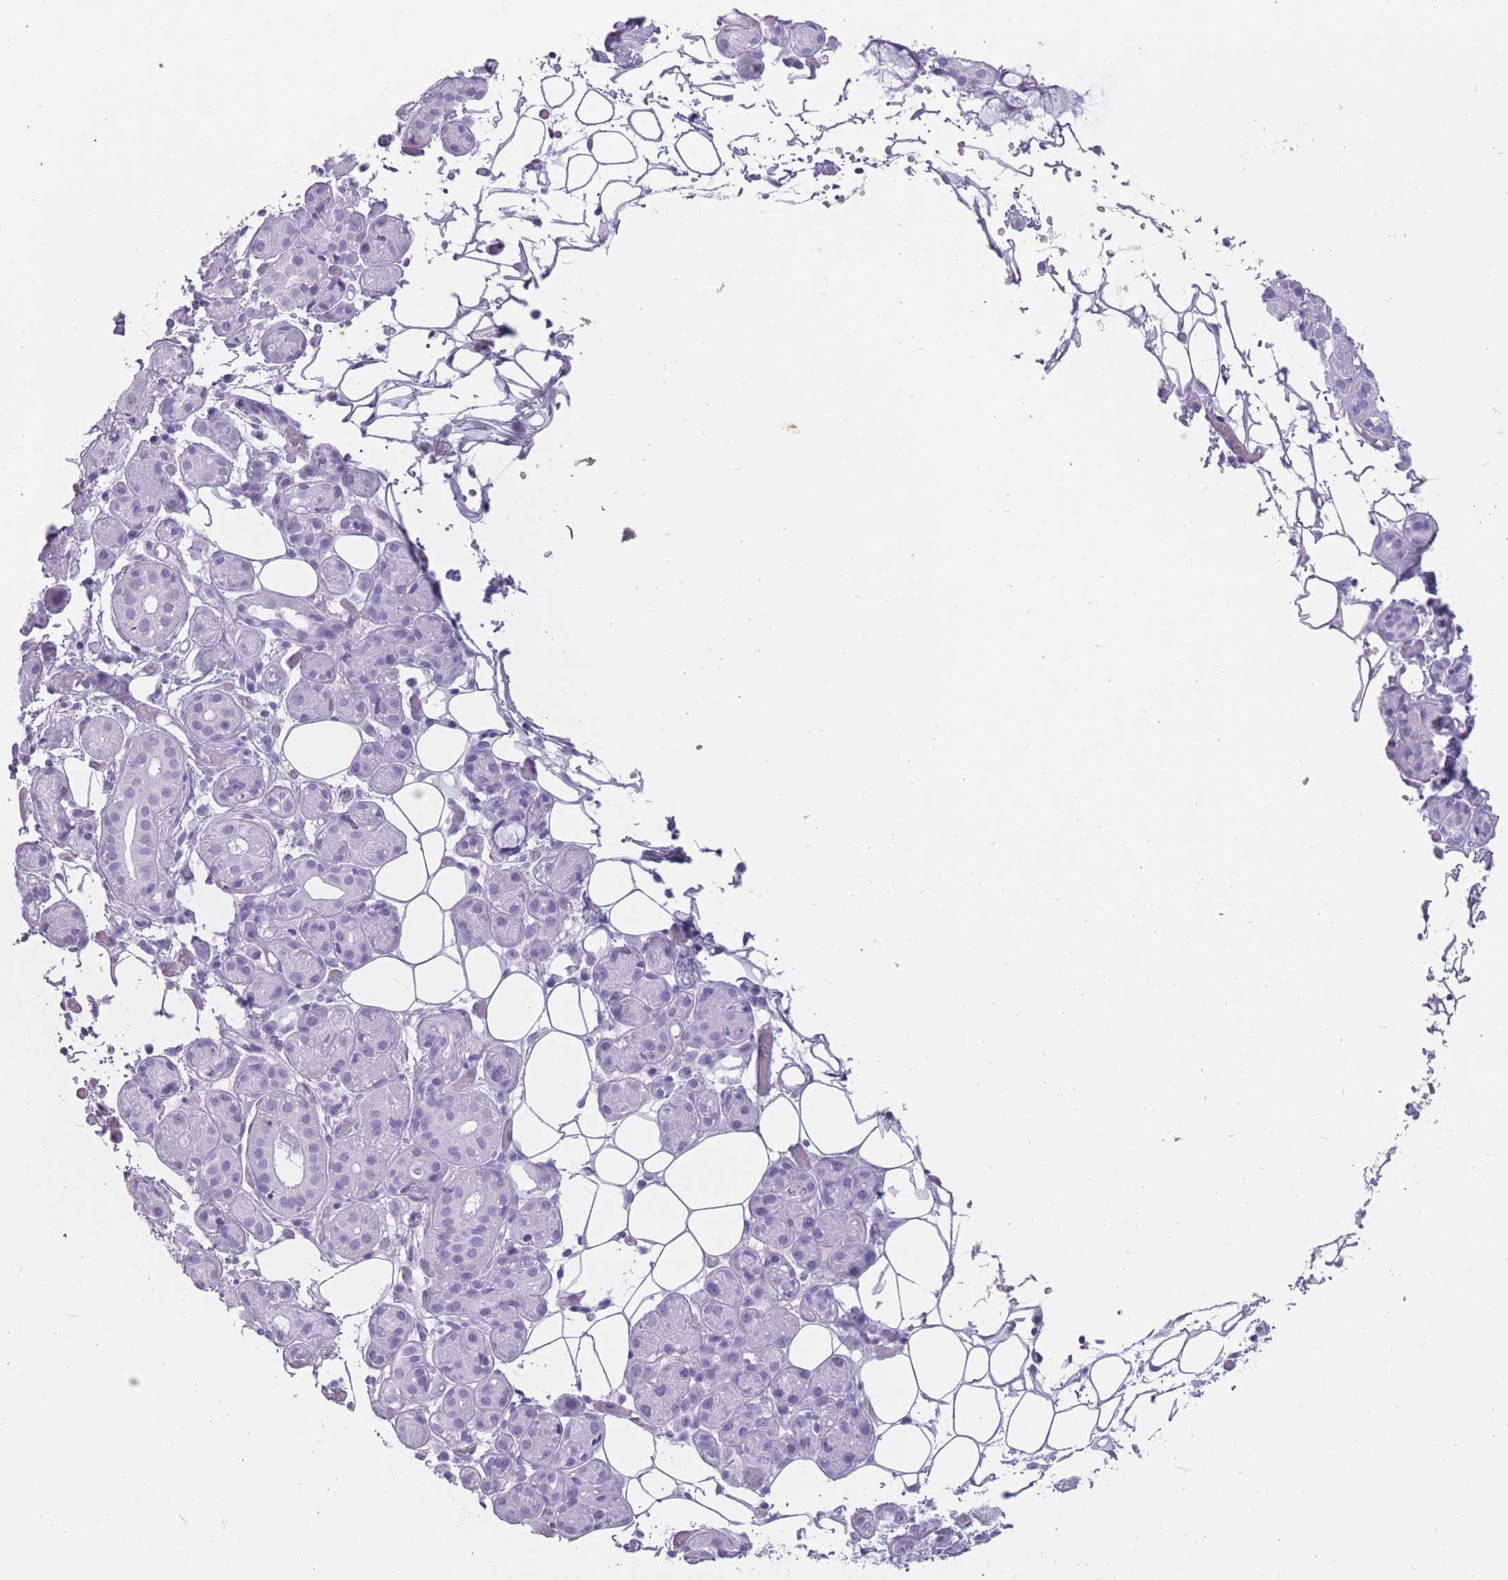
{"staining": {"intensity": "negative", "quantity": "none", "location": "none"}, "tissue": "salivary gland", "cell_type": "Glandular cells", "image_type": "normal", "snomed": [{"axis": "morphology", "description": "Normal tissue, NOS"}, {"axis": "topography", "description": "Salivary gland"}], "caption": "Unremarkable salivary gland was stained to show a protein in brown. There is no significant staining in glandular cells. (DAB (3,3'-diaminobenzidine) immunohistochemistry (IHC) visualized using brightfield microscopy, high magnification).", "gene": "PNMA3", "patient": {"sex": "male", "age": 82}}